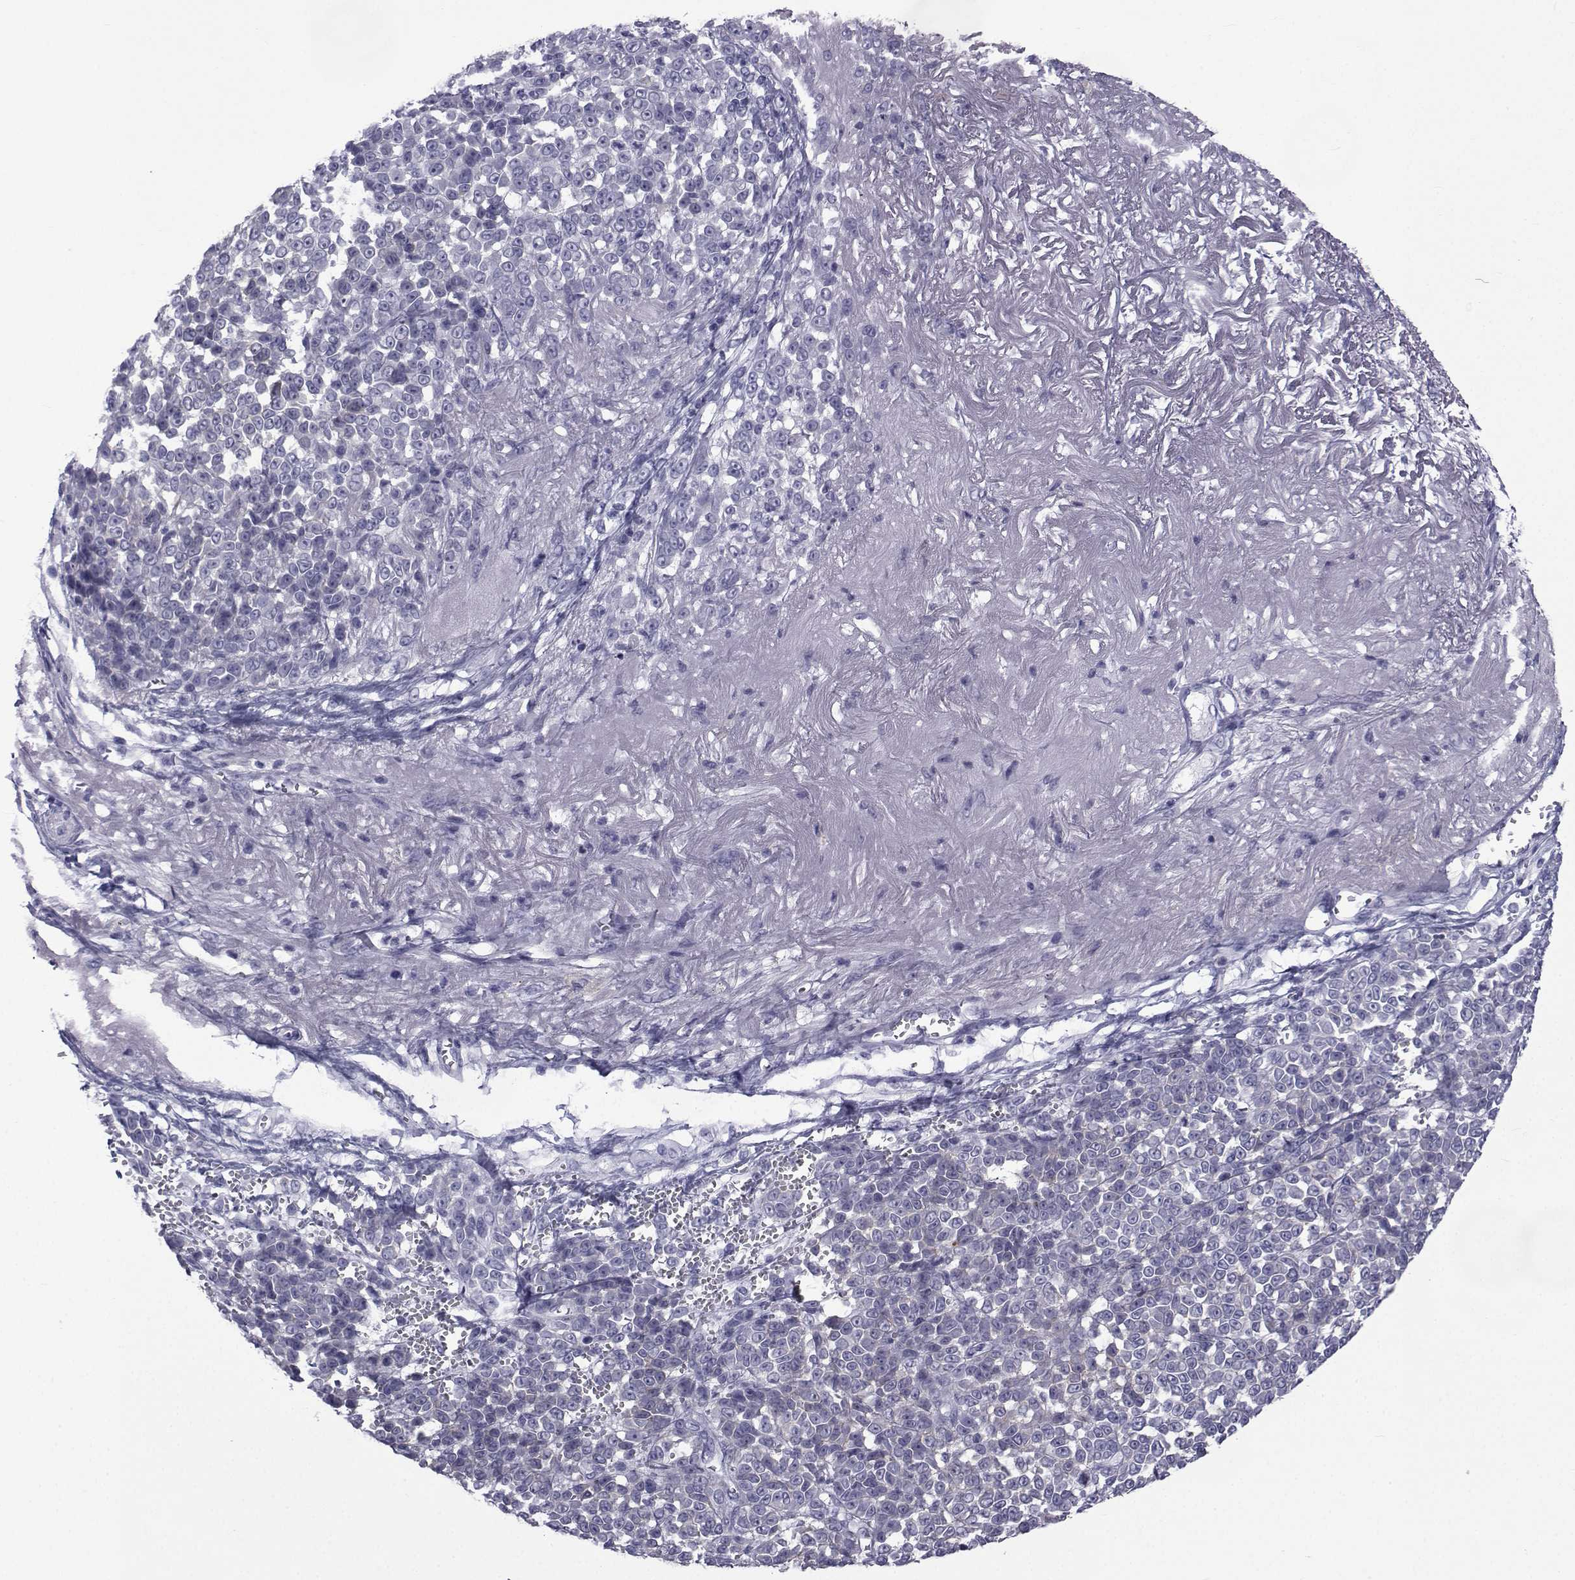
{"staining": {"intensity": "negative", "quantity": "none", "location": "none"}, "tissue": "melanoma", "cell_type": "Tumor cells", "image_type": "cancer", "snomed": [{"axis": "morphology", "description": "Malignant melanoma, NOS"}, {"axis": "topography", "description": "Skin"}], "caption": "Tumor cells are negative for protein expression in human melanoma. Brightfield microscopy of immunohistochemistry stained with DAB (brown) and hematoxylin (blue), captured at high magnification.", "gene": "PDE6H", "patient": {"sex": "female", "age": 95}}